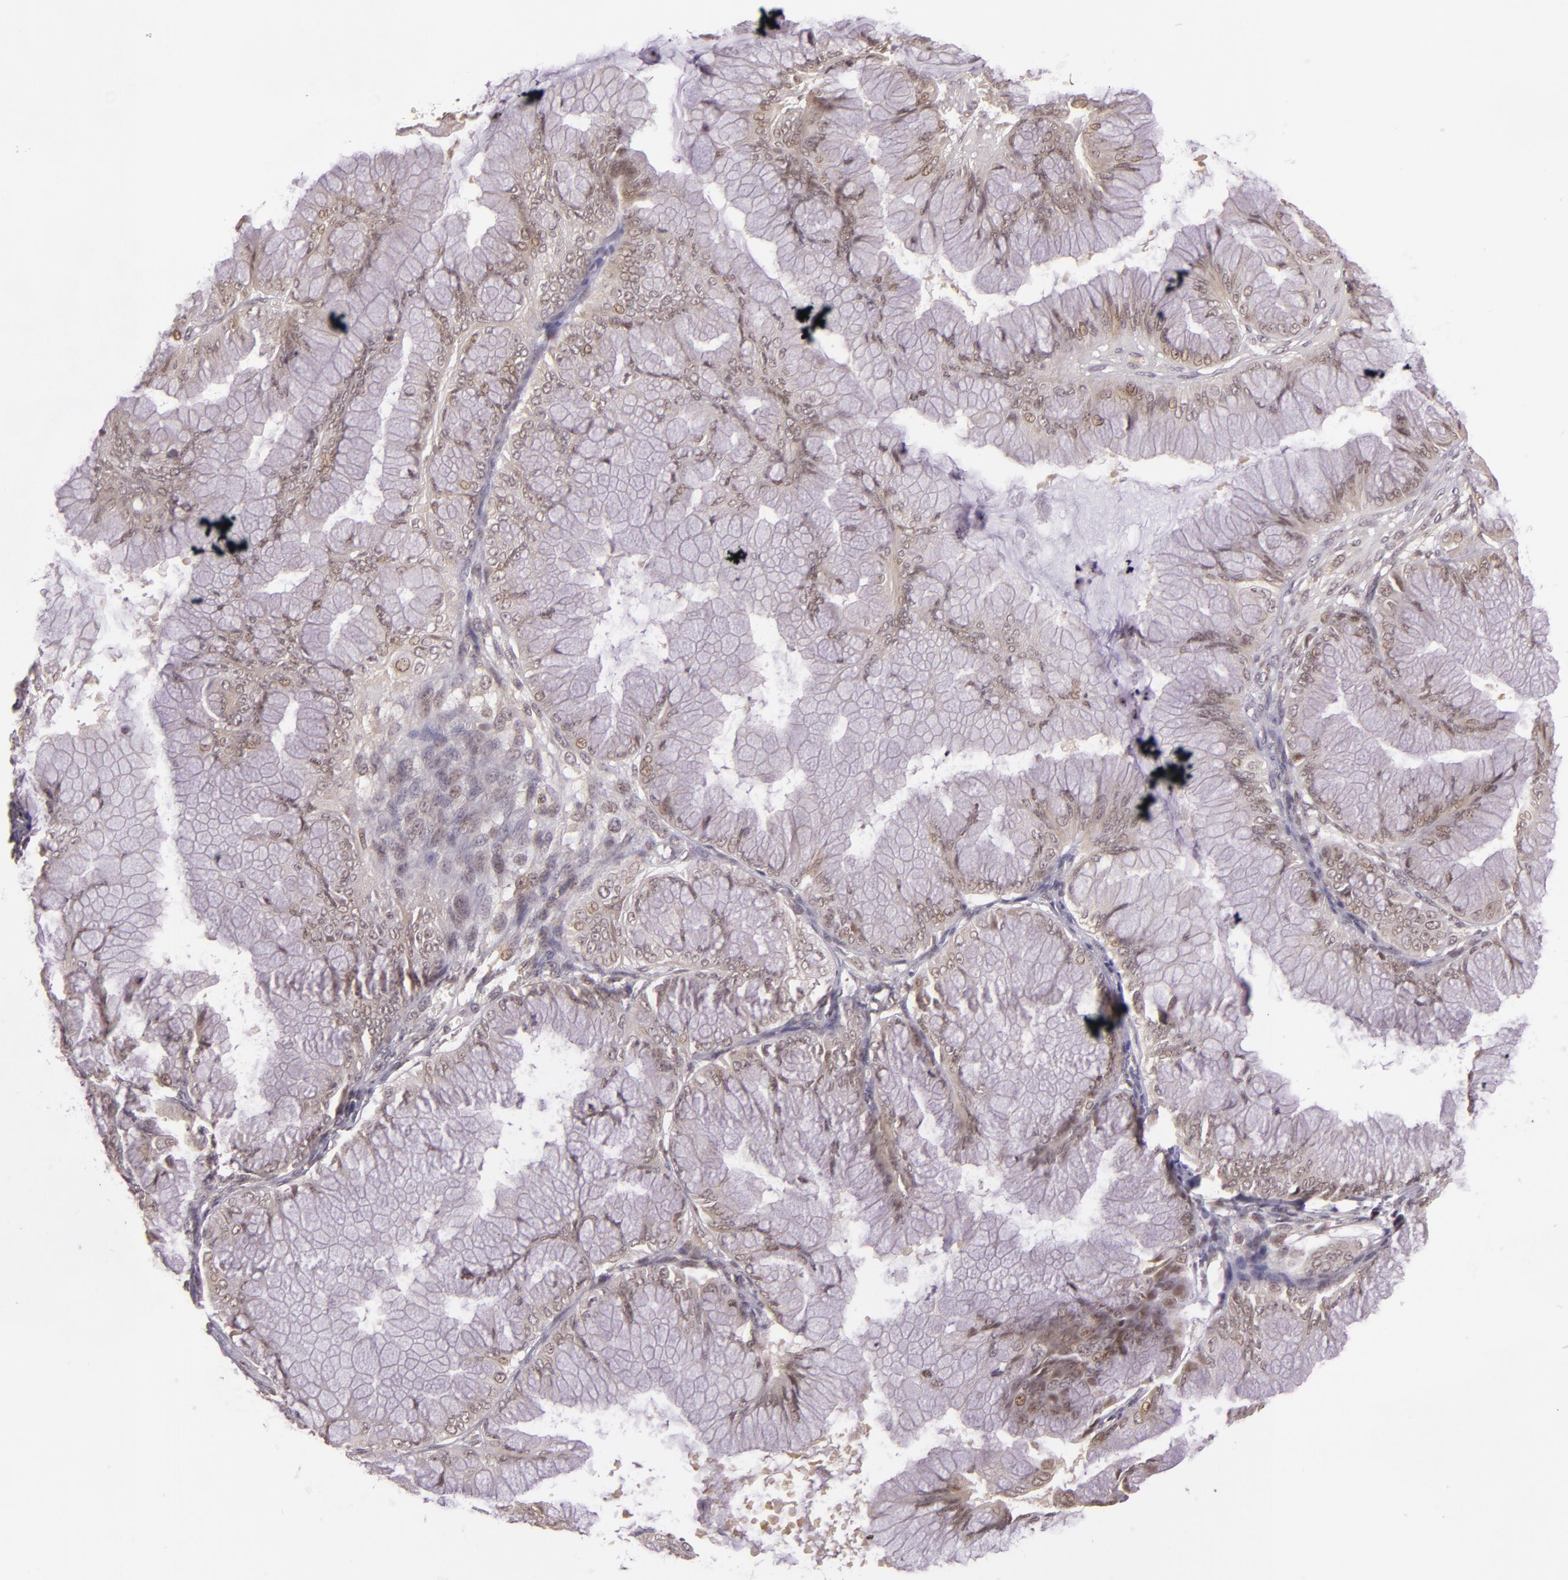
{"staining": {"intensity": "weak", "quantity": ">75%", "location": "nuclear"}, "tissue": "ovarian cancer", "cell_type": "Tumor cells", "image_type": "cancer", "snomed": [{"axis": "morphology", "description": "Cystadenocarcinoma, mucinous, NOS"}, {"axis": "topography", "description": "Ovary"}], "caption": "A brown stain labels weak nuclear staining of a protein in human ovarian mucinous cystadenocarcinoma tumor cells.", "gene": "TXNRD2", "patient": {"sex": "female", "age": 63}}